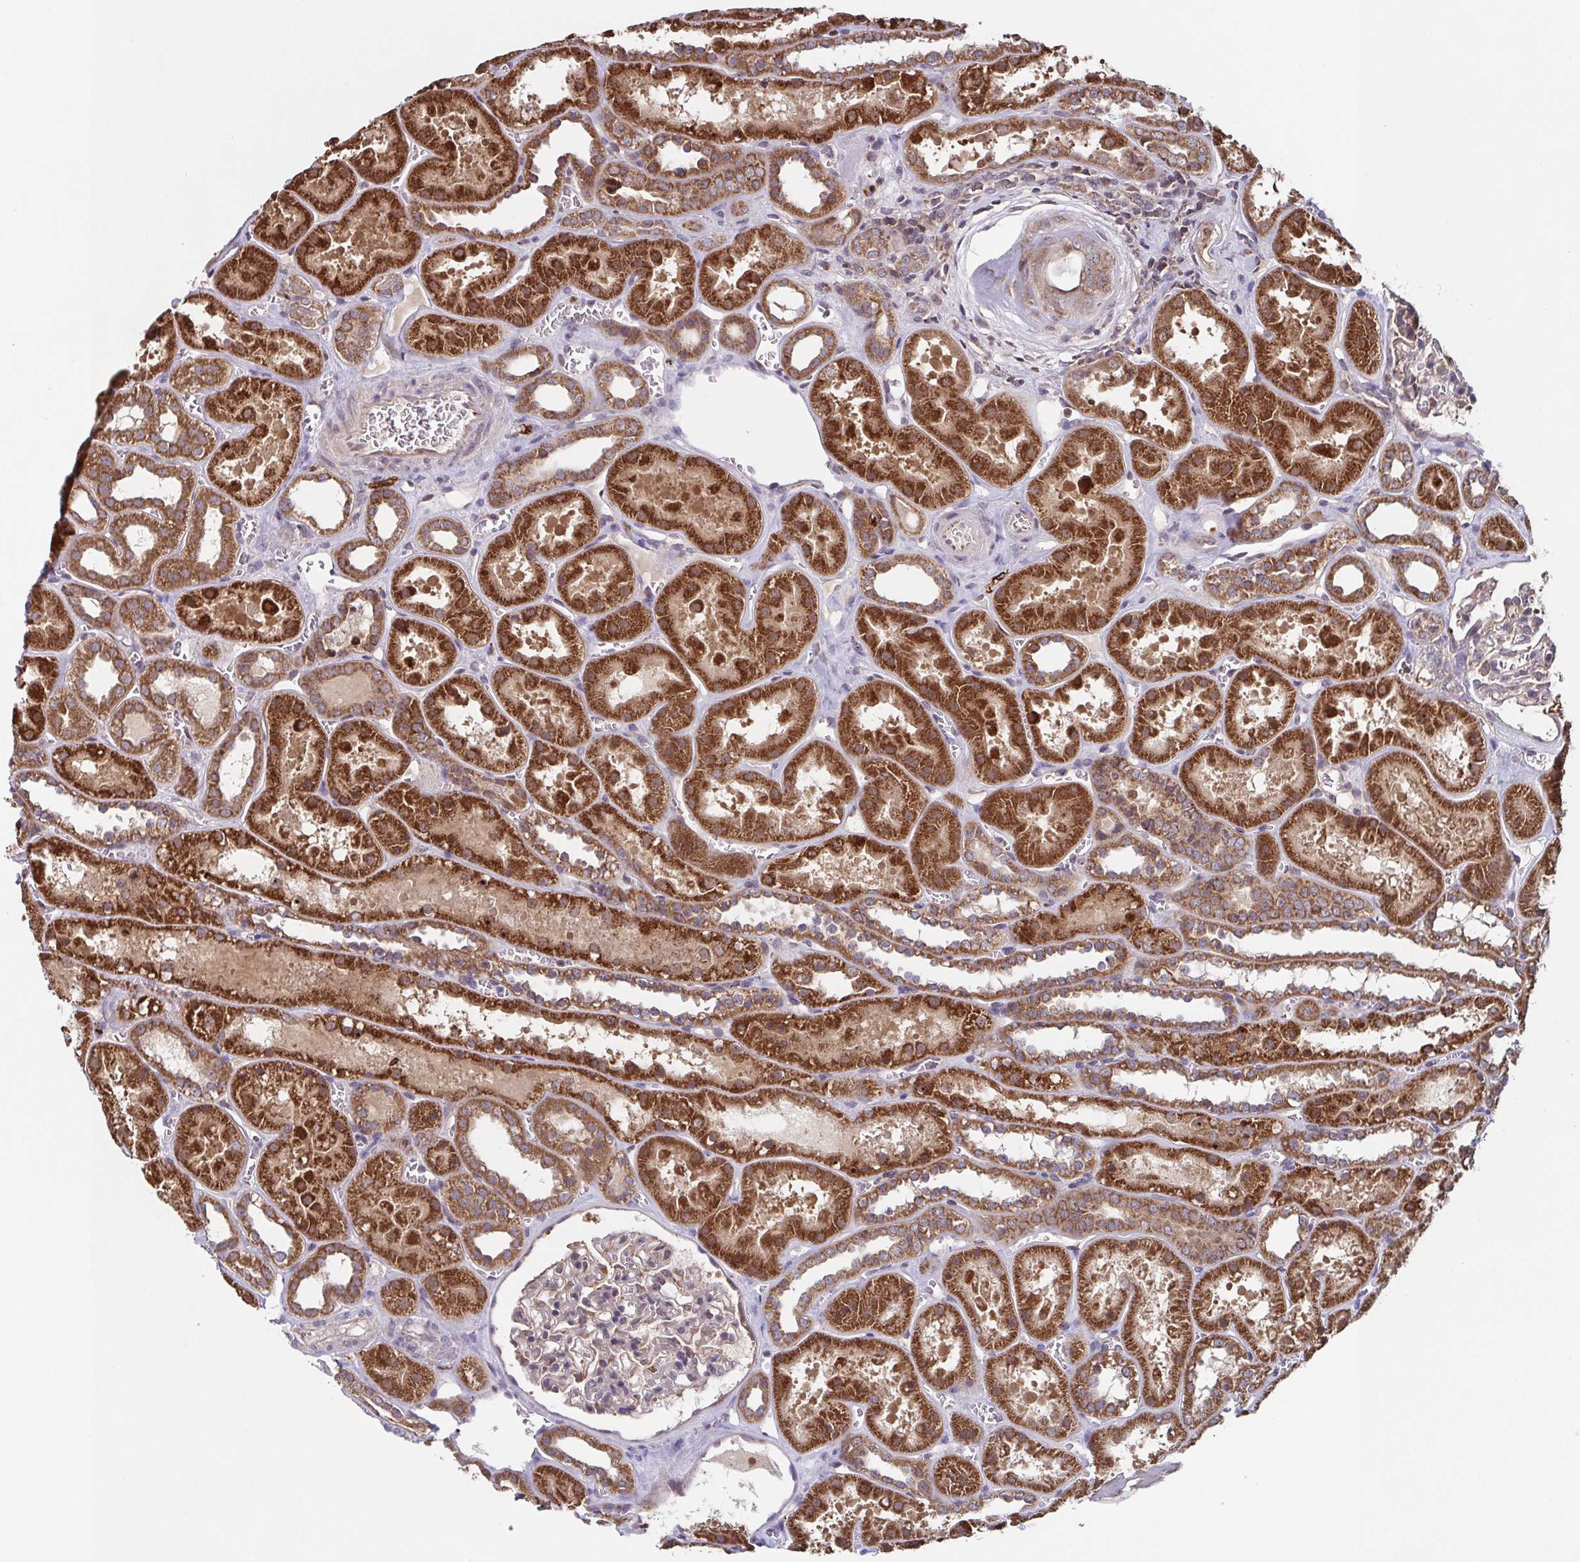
{"staining": {"intensity": "weak", "quantity": "25%-75%", "location": "cytoplasmic/membranous"}, "tissue": "kidney", "cell_type": "Cells in glomeruli", "image_type": "normal", "snomed": [{"axis": "morphology", "description": "Normal tissue, NOS"}, {"axis": "topography", "description": "Kidney"}], "caption": "IHC (DAB (3,3'-diaminobenzidine)) staining of unremarkable human kidney displays weak cytoplasmic/membranous protein staining in about 25%-75% of cells in glomeruli.", "gene": "TTC19", "patient": {"sex": "female", "age": 41}}